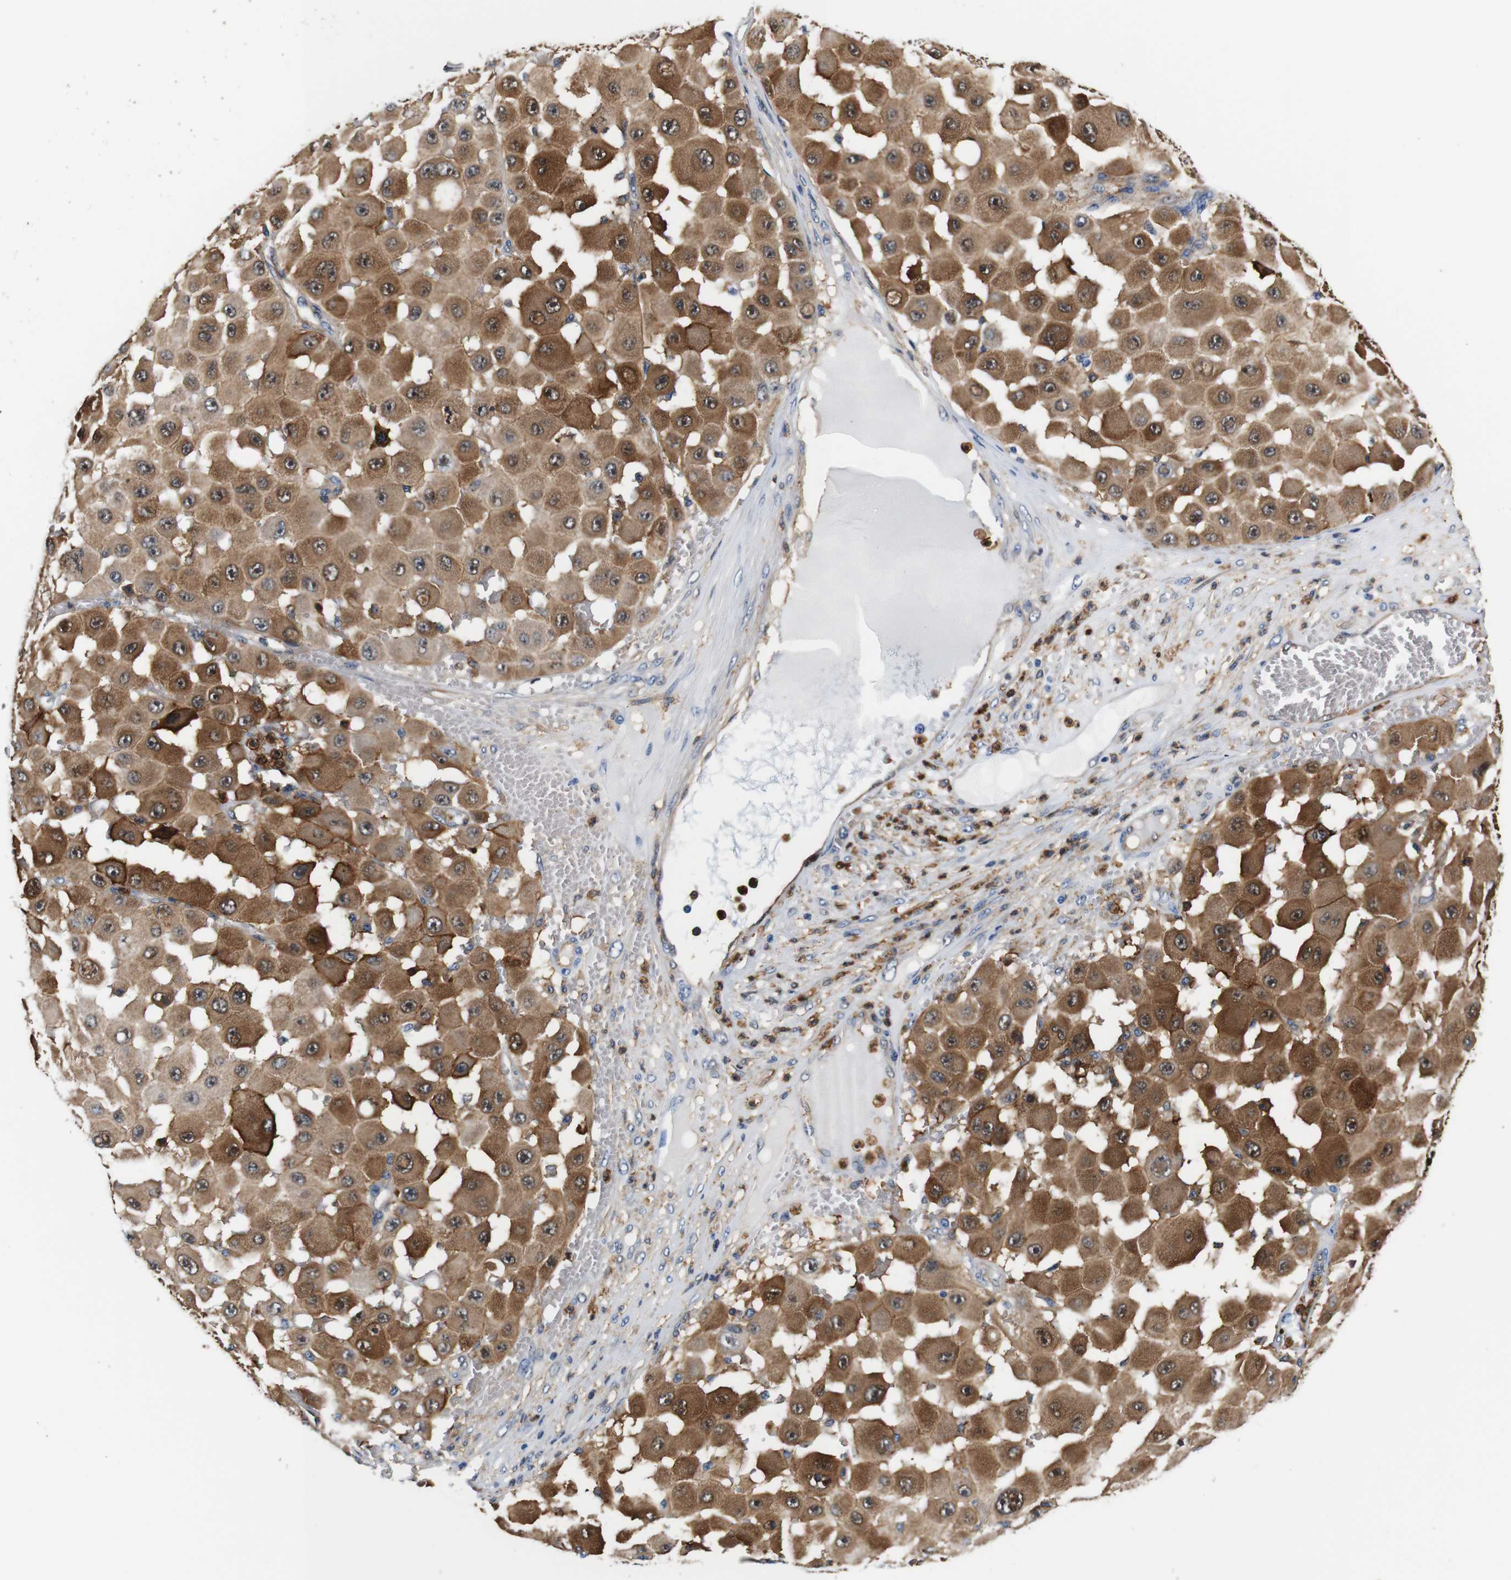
{"staining": {"intensity": "moderate", "quantity": ">75%", "location": "cytoplasmic/membranous,nuclear"}, "tissue": "melanoma", "cell_type": "Tumor cells", "image_type": "cancer", "snomed": [{"axis": "morphology", "description": "Malignant melanoma, NOS"}, {"axis": "topography", "description": "Skin"}], "caption": "There is medium levels of moderate cytoplasmic/membranous and nuclear expression in tumor cells of malignant melanoma, as demonstrated by immunohistochemical staining (brown color).", "gene": "ANXA1", "patient": {"sex": "female", "age": 81}}